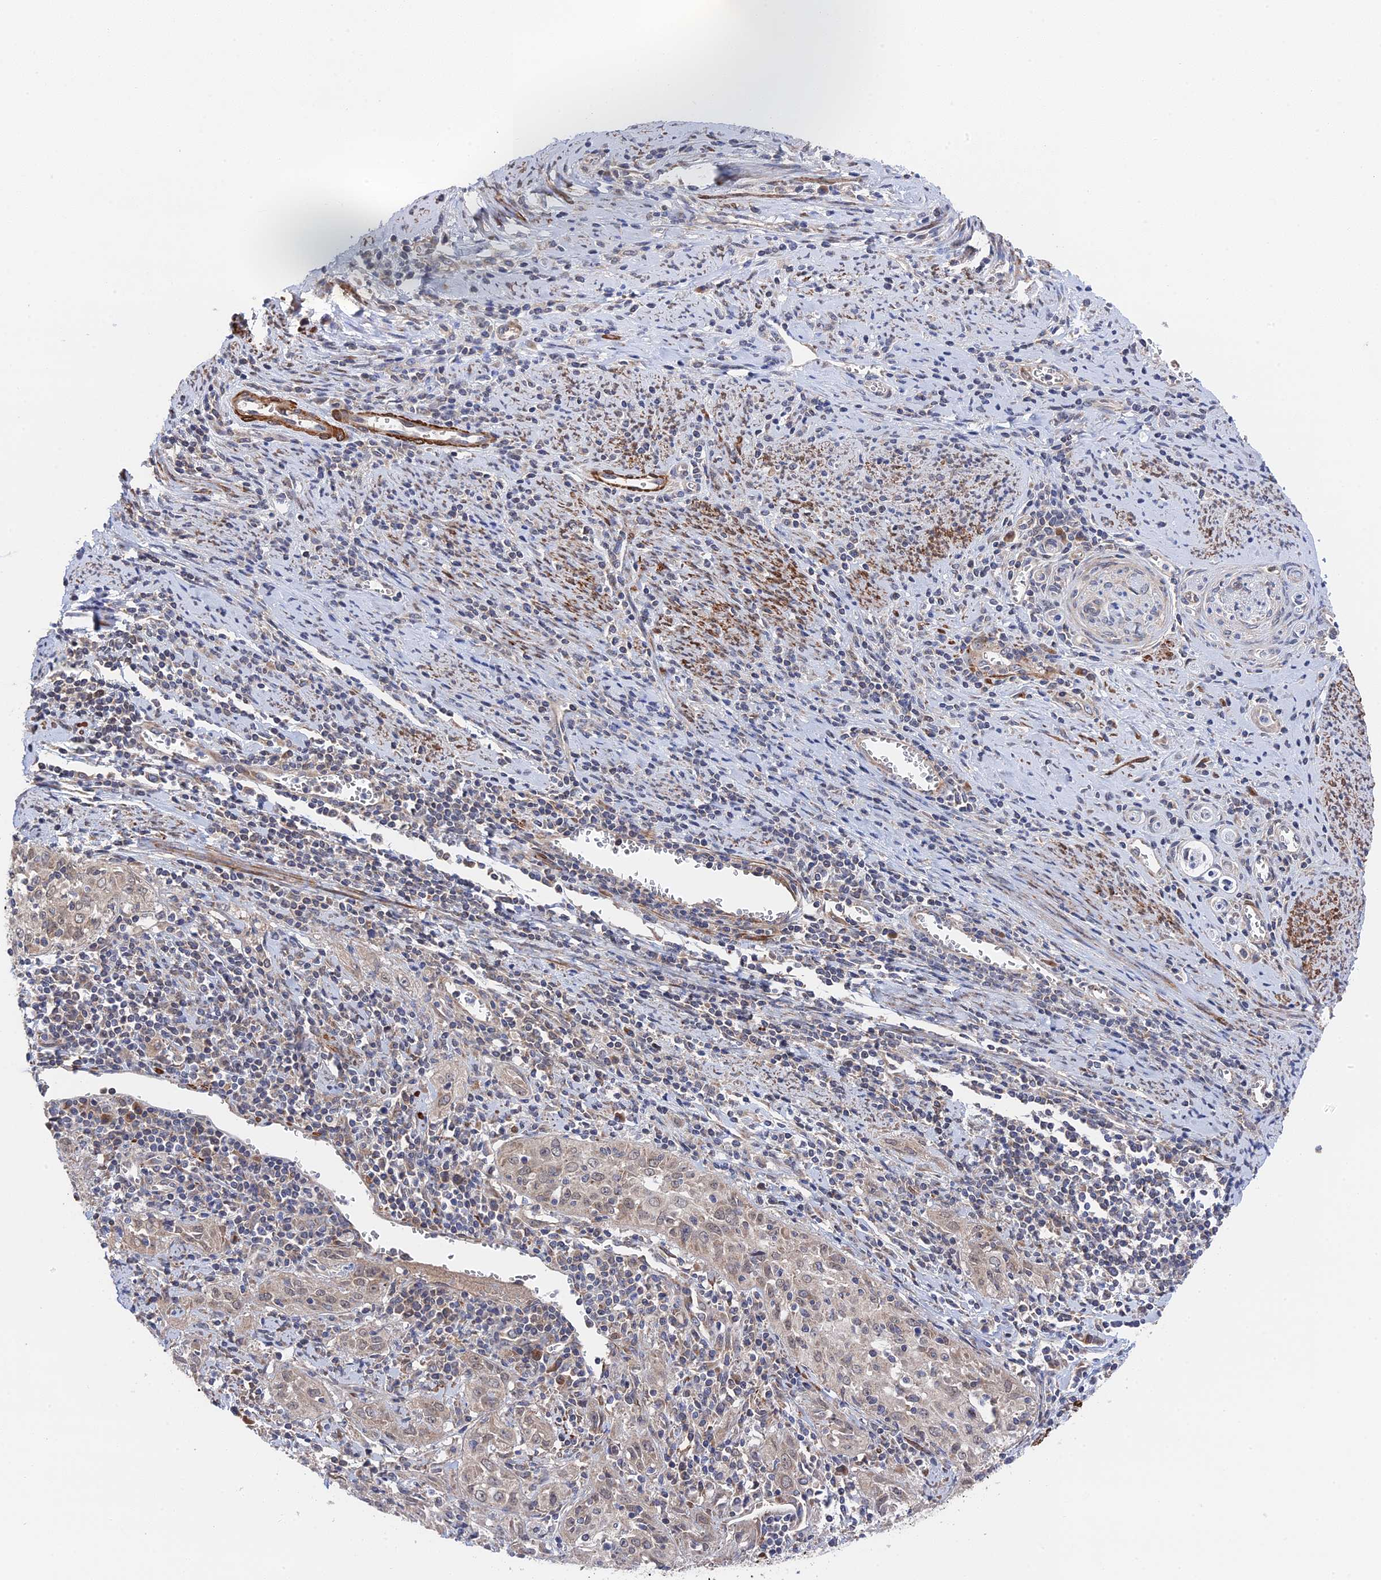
{"staining": {"intensity": "weak", "quantity": "25%-75%", "location": "cytoplasmic/membranous"}, "tissue": "cervical cancer", "cell_type": "Tumor cells", "image_type": "cancer", "snomed": [{"axis": "morphology", "description": "Squamous cell carcinoma, NOS"}, {"axis": "topography", "description": "Cervix"}], "caption": "About 25%-75% of tumor cells in cervical cancer exhibit weak cytoplasmic/membranous protein expression as visualized by brown immunohistochemical staining.", "gene": "ZNF320", "patient": {"sex": "female", "age": 57}}